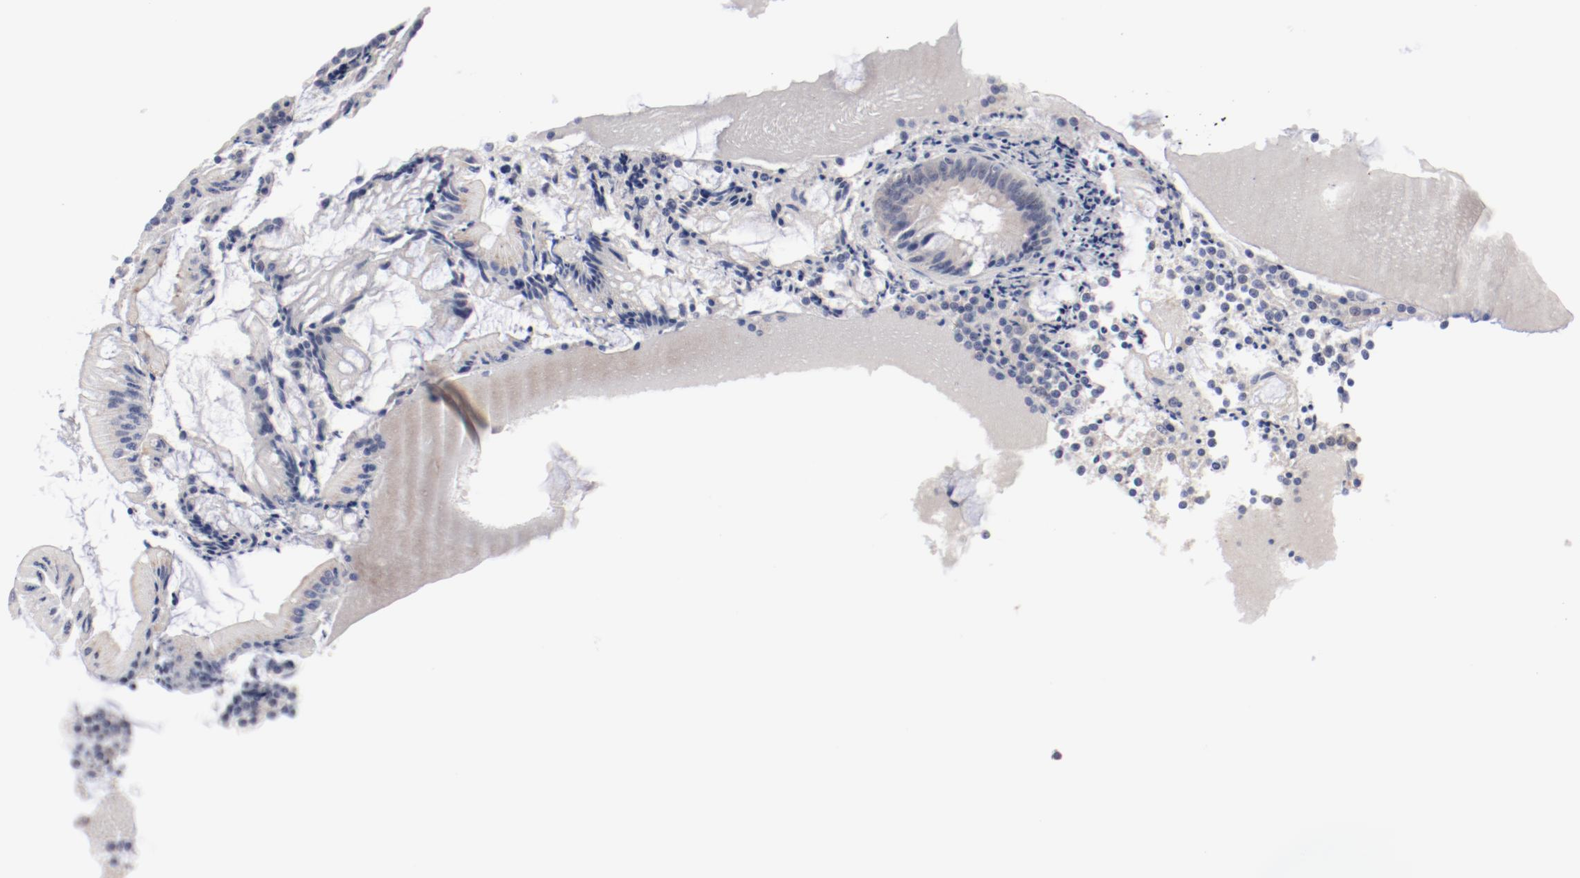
{"staining": {"intensity": "negative", "quantity": "none", "location": "none"}, "tissue": "appendix", "cell_type": "Glandular cells", "image_type": "normal", "snomed": [{"axis": "morphology", "description": "Normal tissue, NOS"}, {"axis": "topography", "description": "Appendix"}], "caption": "Protein analysis of normal appendix demonstrates no significant positivity in glandular cells. (DAB immunohistochemistry visualized using brightfield microscopy, high magnification).", "gene": "GPR143", "patient": {"sex": "female", "age": 66}}